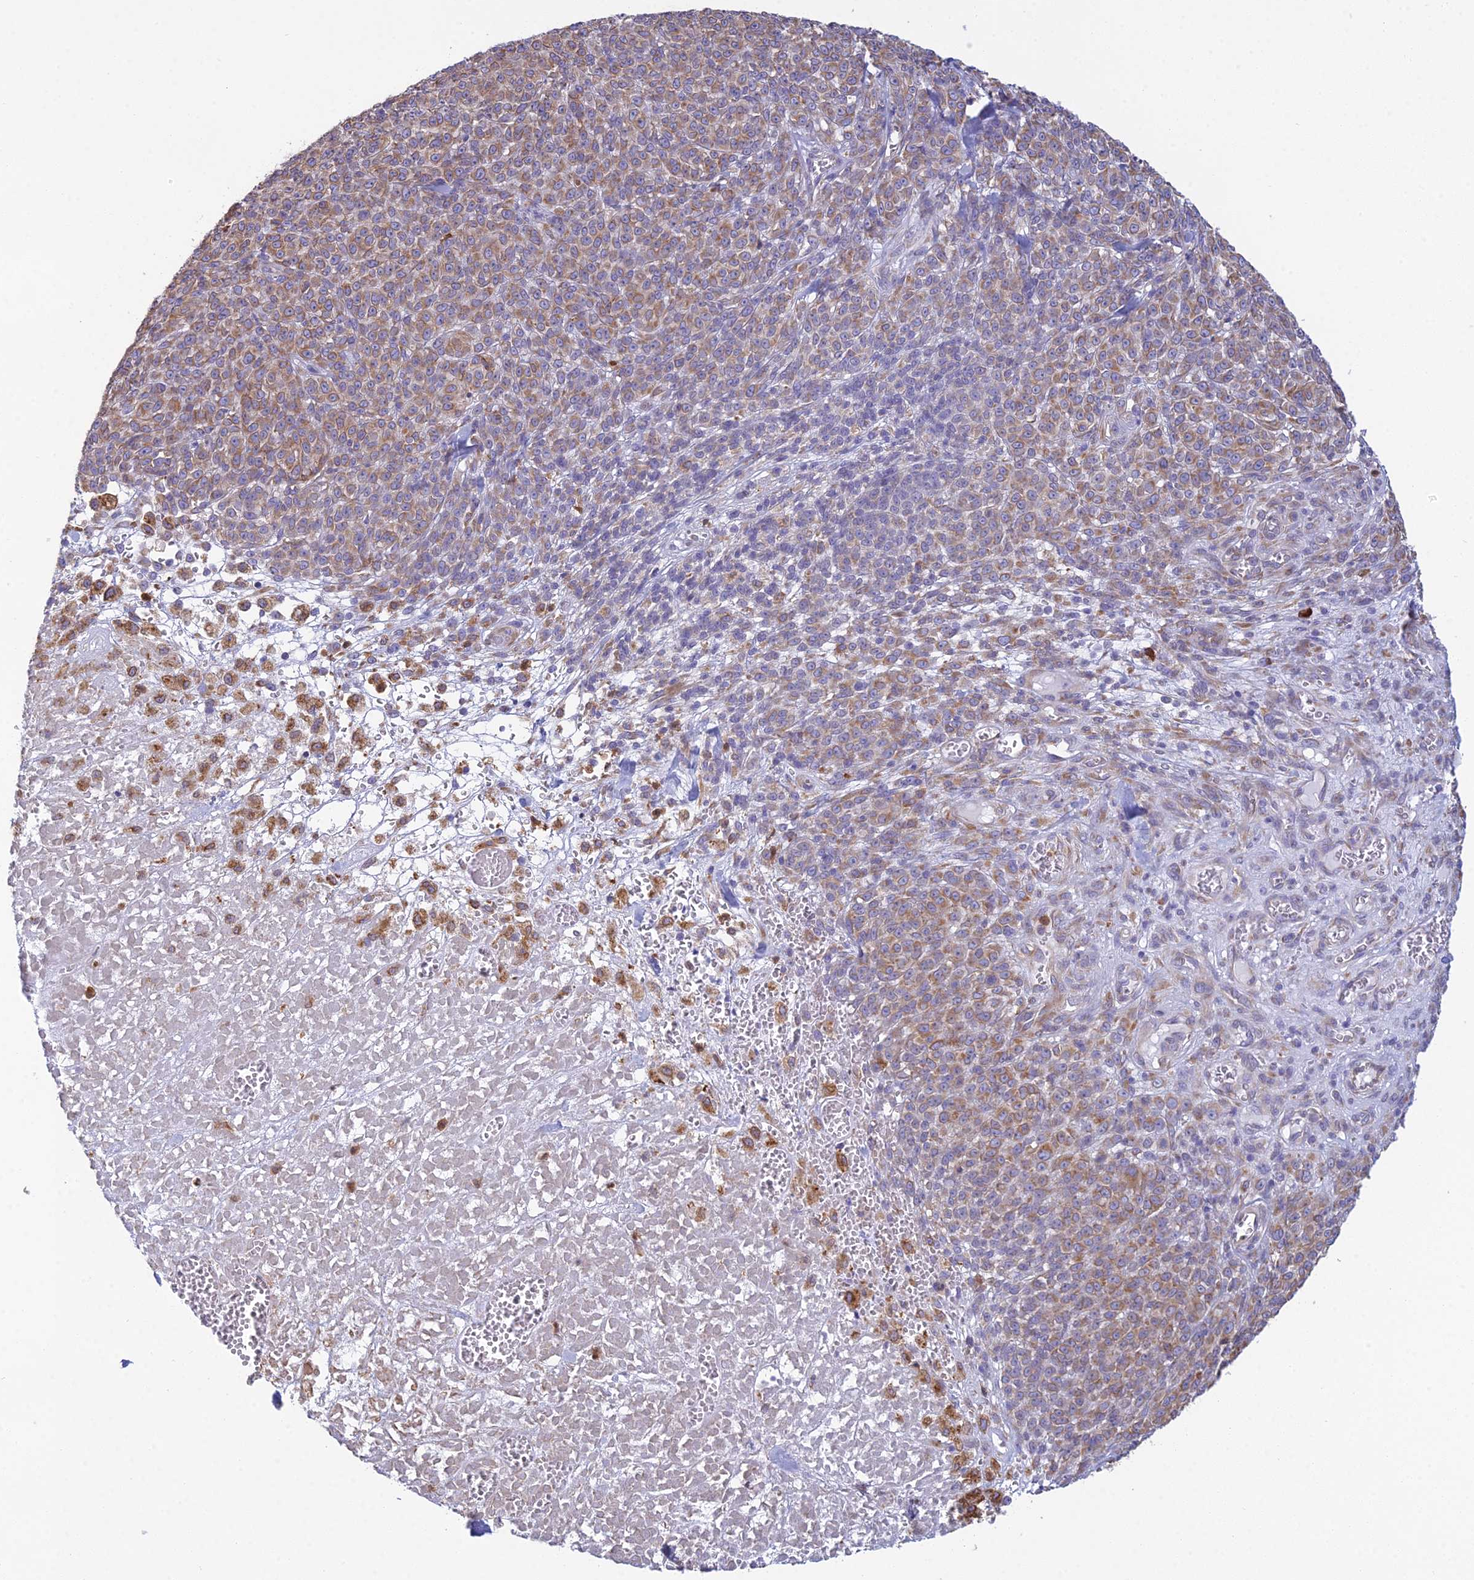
{"staining": {"intensity": "moderate", "quantity": ">75%", "location": "cytoplasmic/membranous"}, "tissue": "melanoma", "cell_type": "Tumor cells", "image_type": "cancer", "snomed": [{"axis": "morphology", "description": "Normal tissue, NOS"}, {"axis": "morphology", "description": "Malignant melanoma, NOS"}, {"axis": "topography", "description": "Skin"}], "caption": "A high-resolution photomicrograph shows IHC staining of malignant melanoma, which demonstrates moderate cytoplasmic/membranous expression in approximately >75% of tumor cells.", "gene": "HM13", "patient": {"sex": "female", "age": 34}}